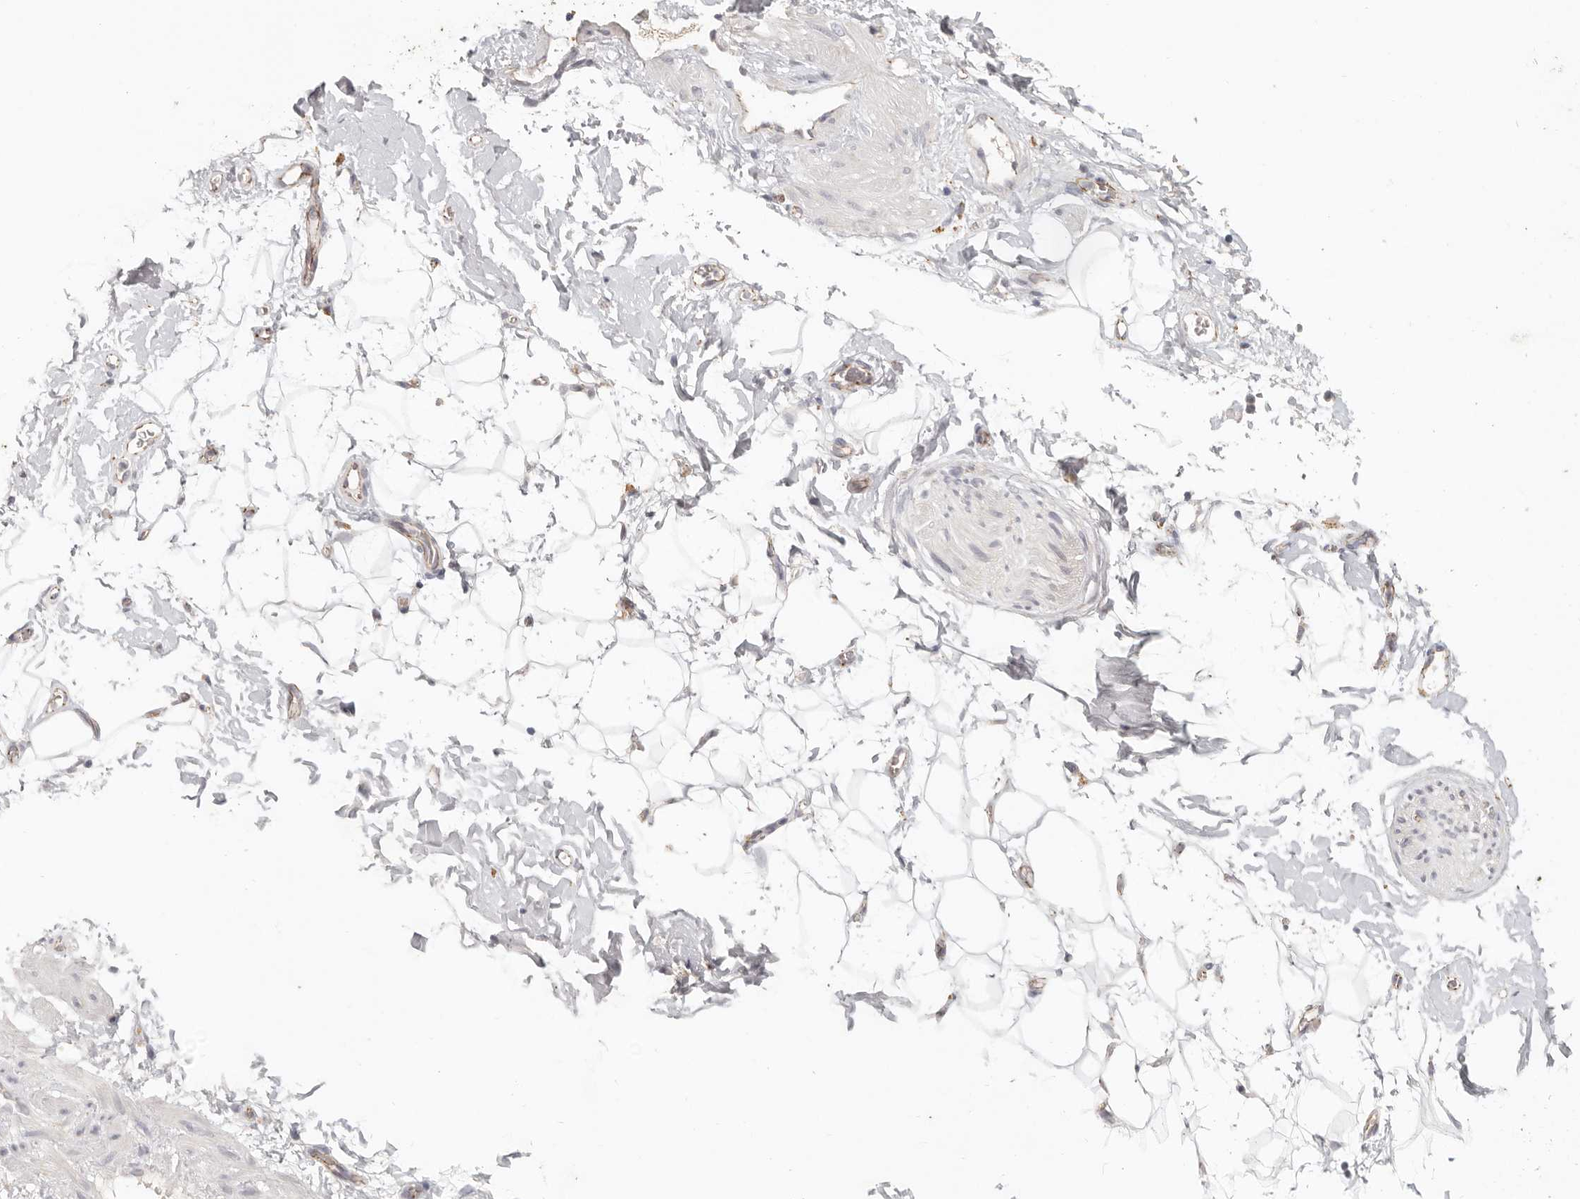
{"staining": {"intensity": "negative", "quantity": "none", "location": "none"}, "tissue": "adipose tissue", "cell_type": "Adipocytes", "image_type": "normal", "snomed": [{"axis": "morphology", "description": "Normal tissue, NOS"}, {"axis": "morphology", "description": "Adenocarcinoma, NOS"}, {"axis": "topography", "description": "Pancreas"}, {"axis": "topography", "description": "Peripheral nerve tissue"}], "caption": "The photomicrograph reveals no staining of adipocytes in benign adipose tissue.", "gene": "ANXA9", "patient": {"sex": "male", "age": 59}}